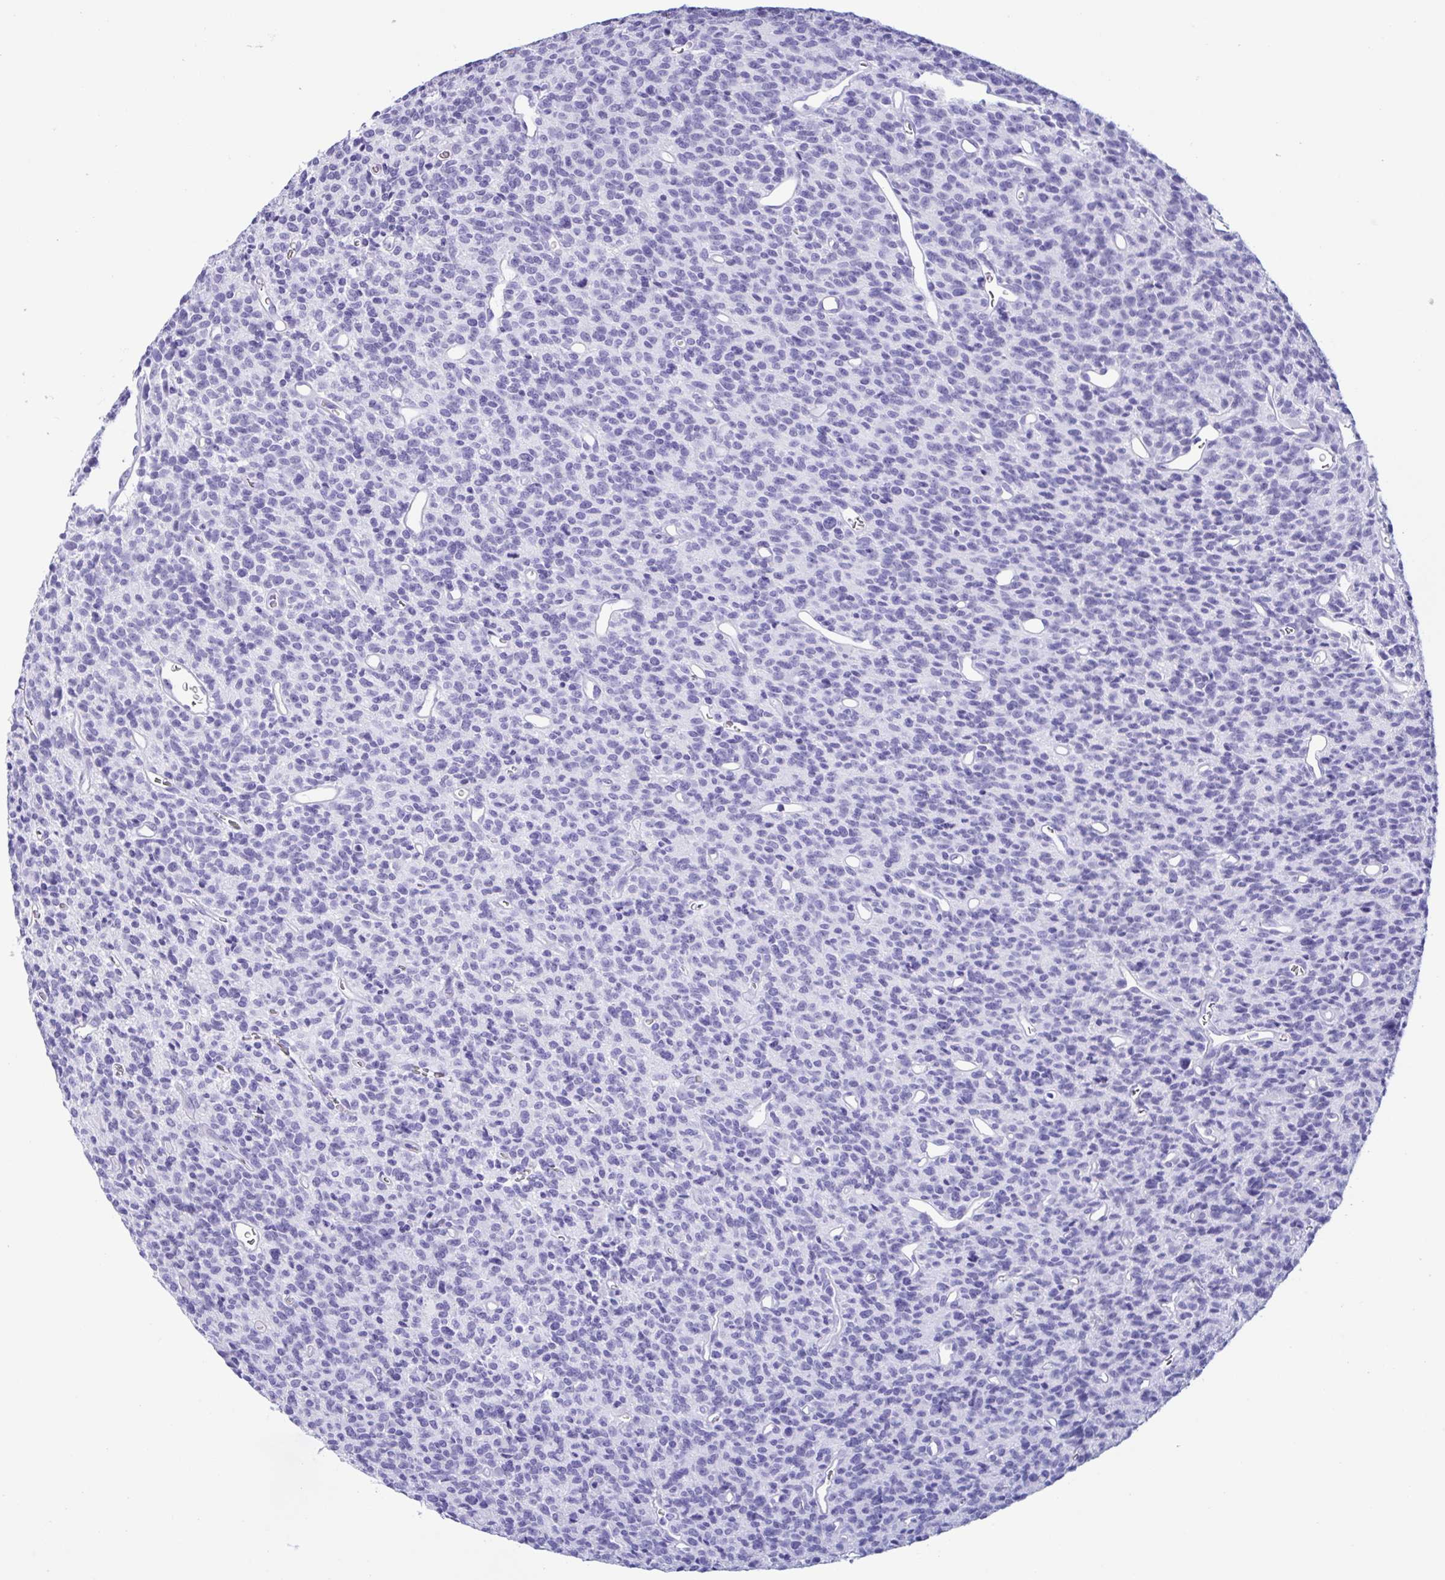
{"staining": {"intensity": "negative", "quantity": "none", "location": "none"}, "tissue": "glioma", "cell_type": "Tumor cells", "image_type": "cancer", "snomed": [{"axis": "morphology", "description": "Glioma, malignant, High grade"}, {"axis": "topography", "description": "Brain"}], "caption": "DAB immunohistochemical staining of human glioma reveals no significant staining in tumor cells.", "gene": "ZNF850", "patient": {"sex": "male", "age": 76}}